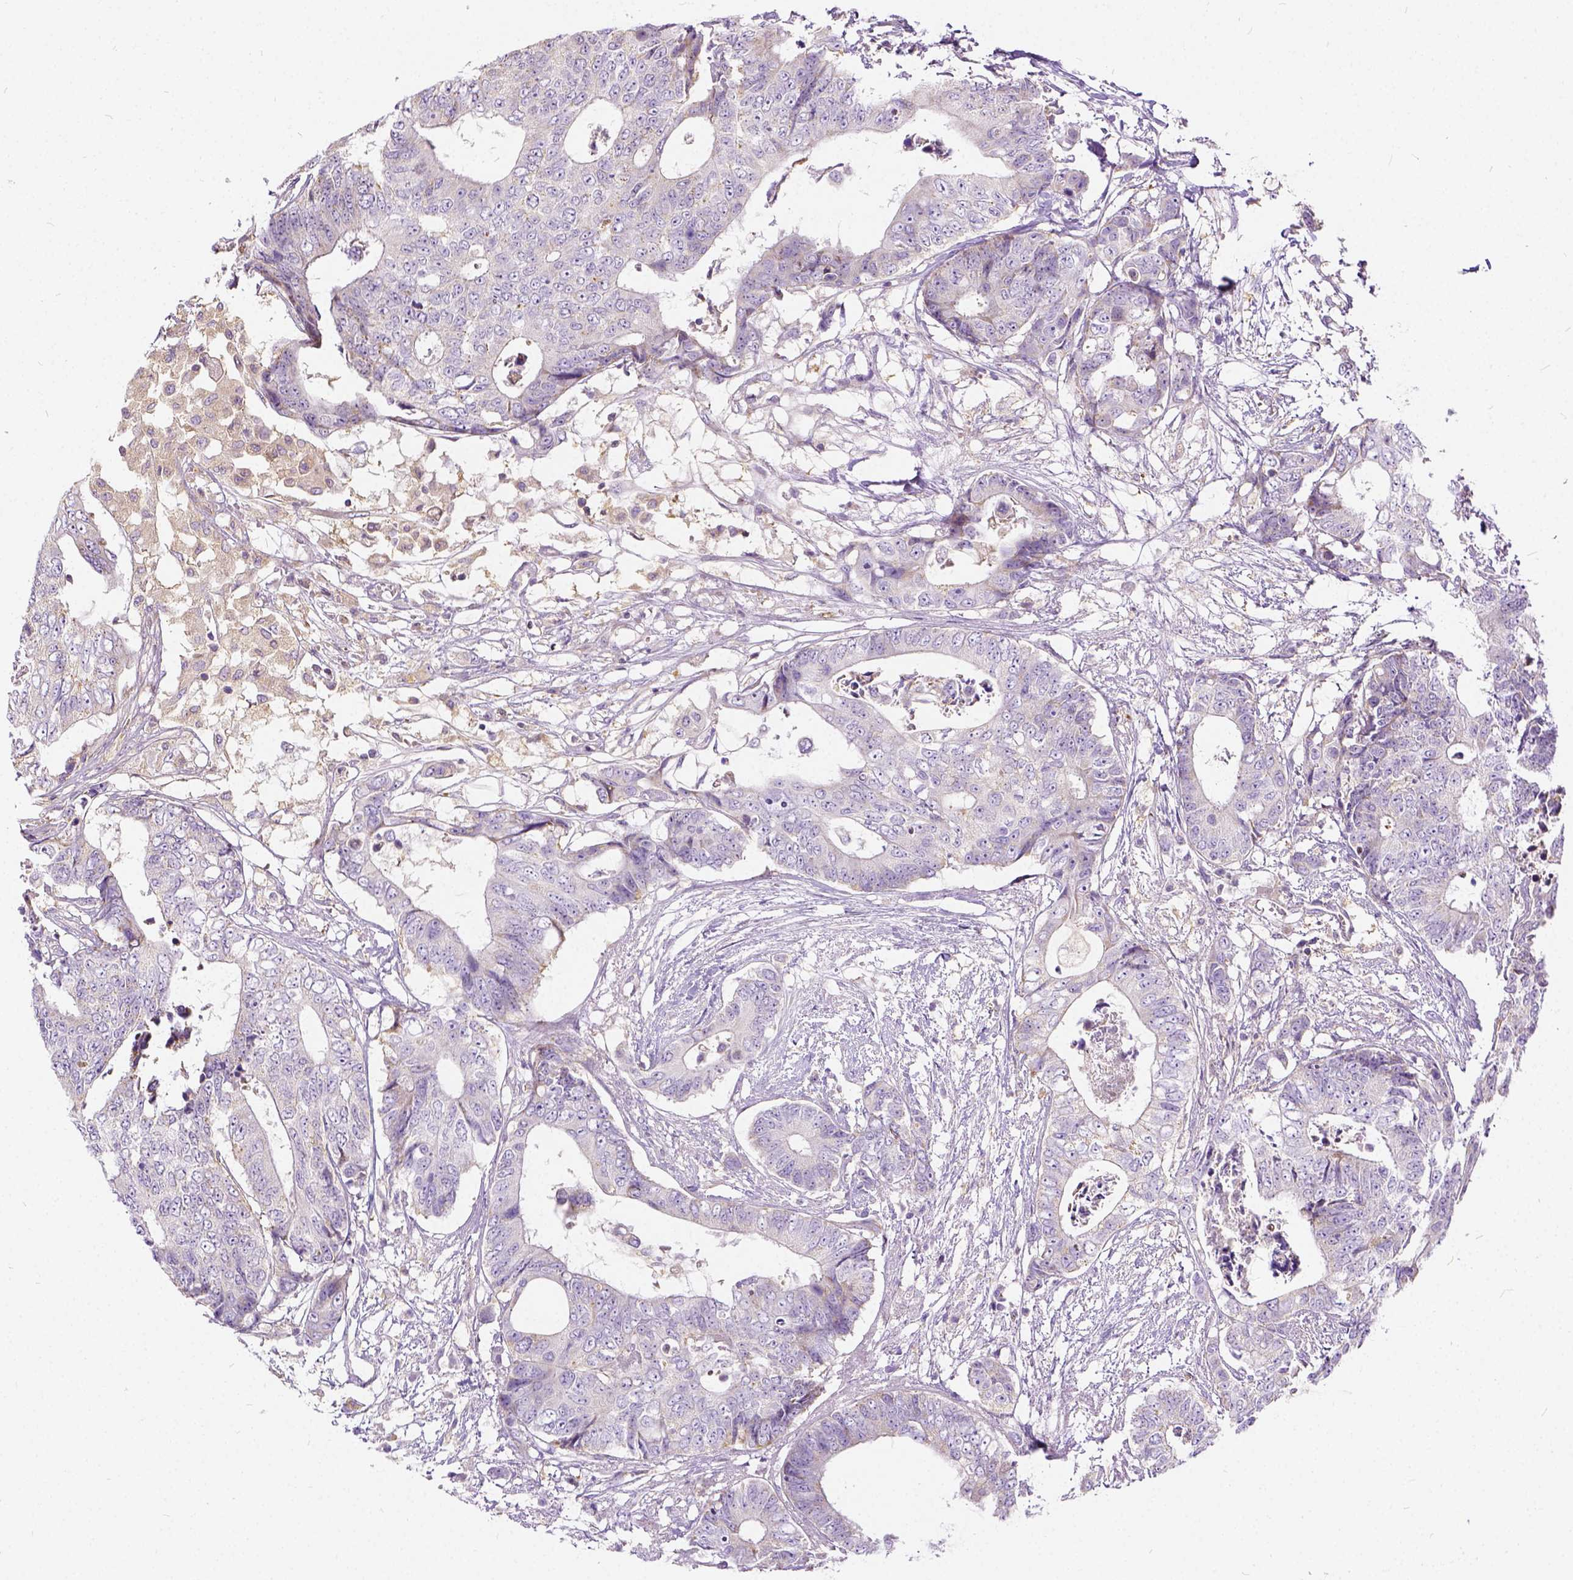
{"staining": {"intensity": "negative", "quantity": "none", "location": "none"}, "tissue": "colorectal cancer", "cell_type": "Tumor cells", "image_type": "cancer", "snomed": [{"axis": "morphology", "description": "Adenocarcinoma, NOS"}, {"axis": "topography", "description": "Colon"}], "caption": "Micrograph shows no protein expression in tumor cells of colorectal adenocarcinoma tissue.", "gene": "CADM4", "patient": {"sex": "female", "age": 48}}